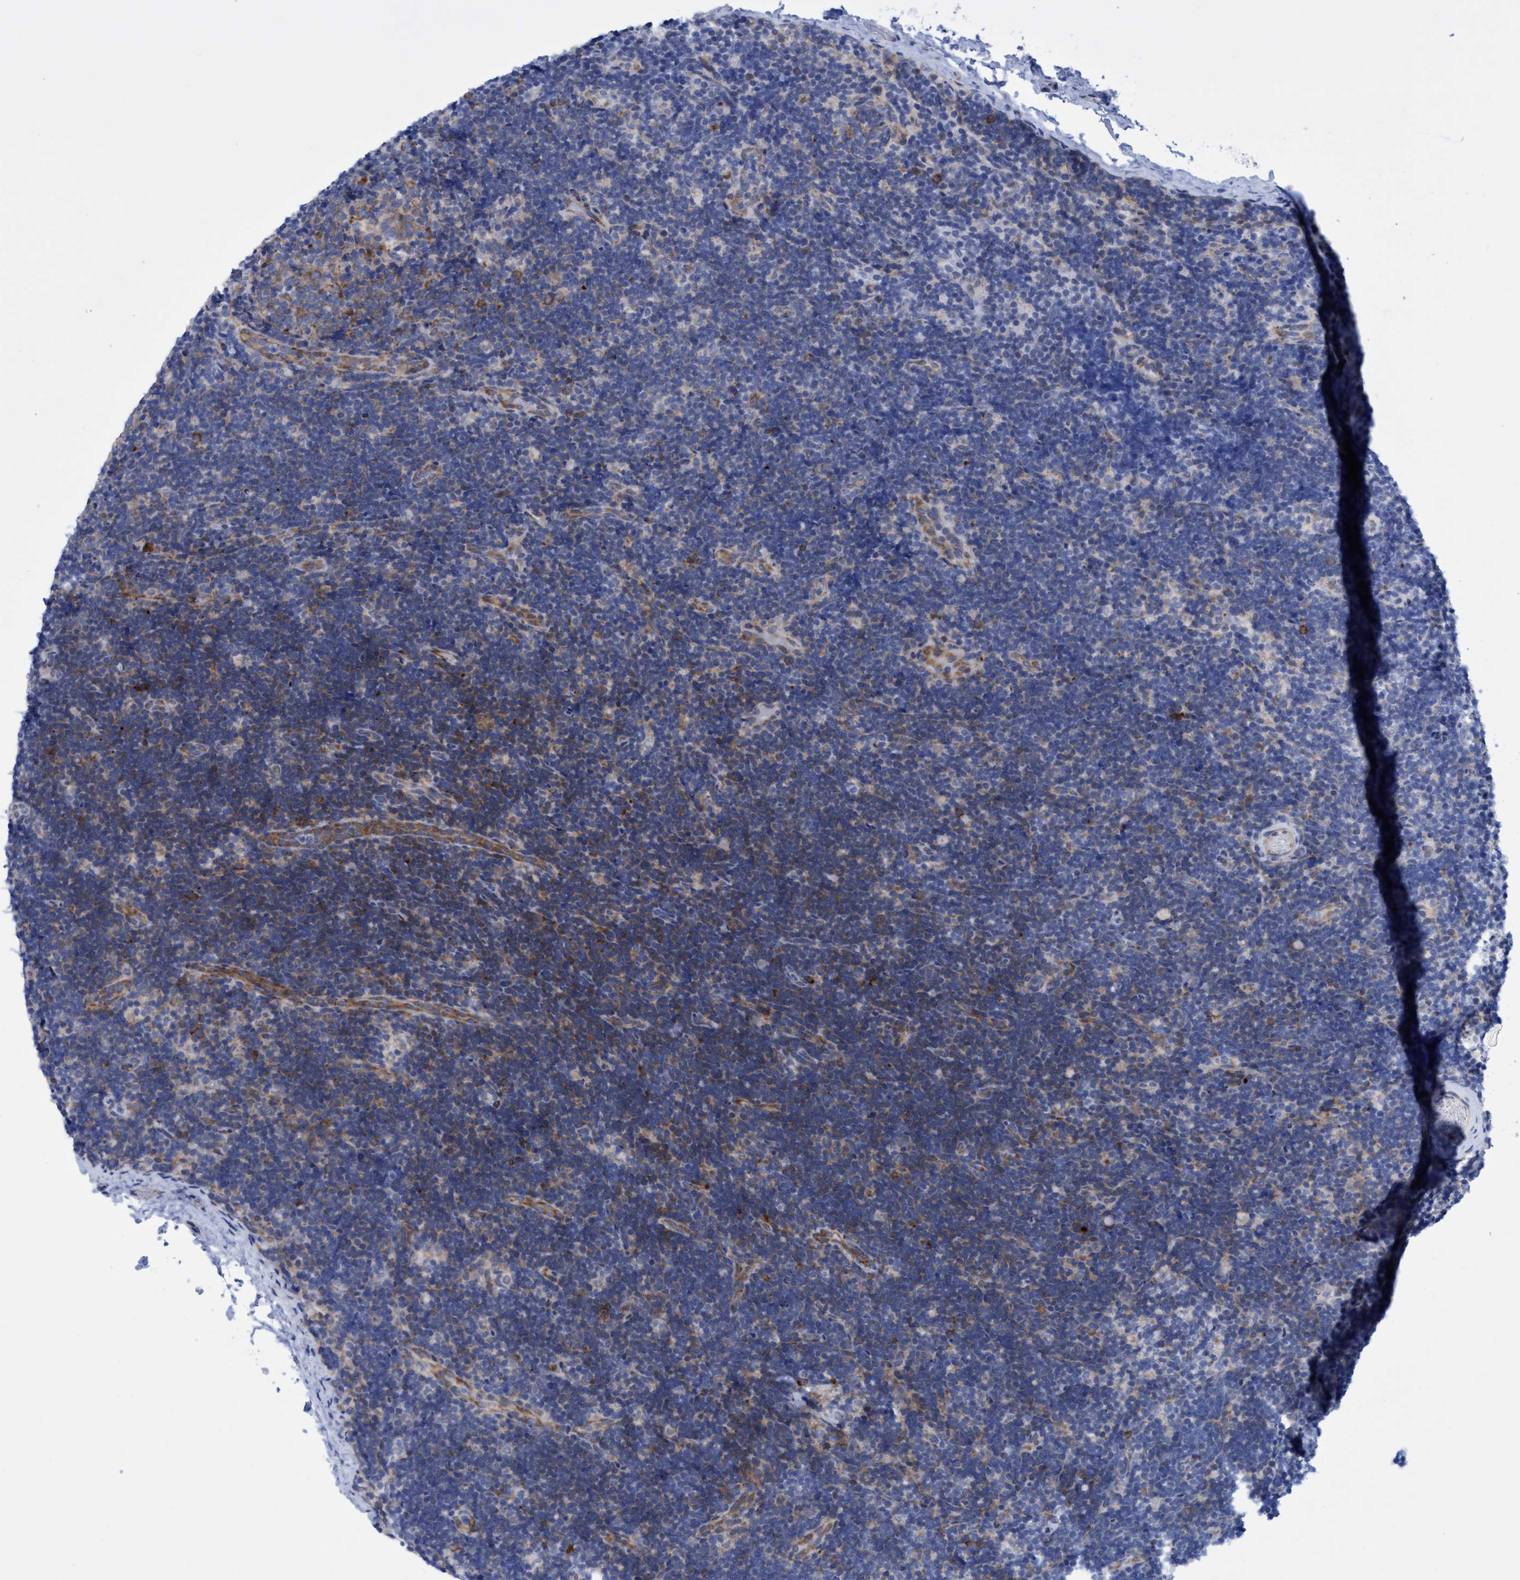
{"staining": {"intensity": "negative", "quantity": "none", "location": "none"}, "tissue": "lymph node", "cell_type": "Germinal center cells", "image_type": "normal", "snomed": [{"axis": "morphology", "description": "Normal tissue, NOS"}, {"axis": "topography", "description": "Lymph node"}], "caption": "DAB immunohistochemical staining of normal human lymph node exhibits no significant staining in germinal center cells.", "gene": "R3HCC1", "patient": {"sex": "female", "age": 14}}